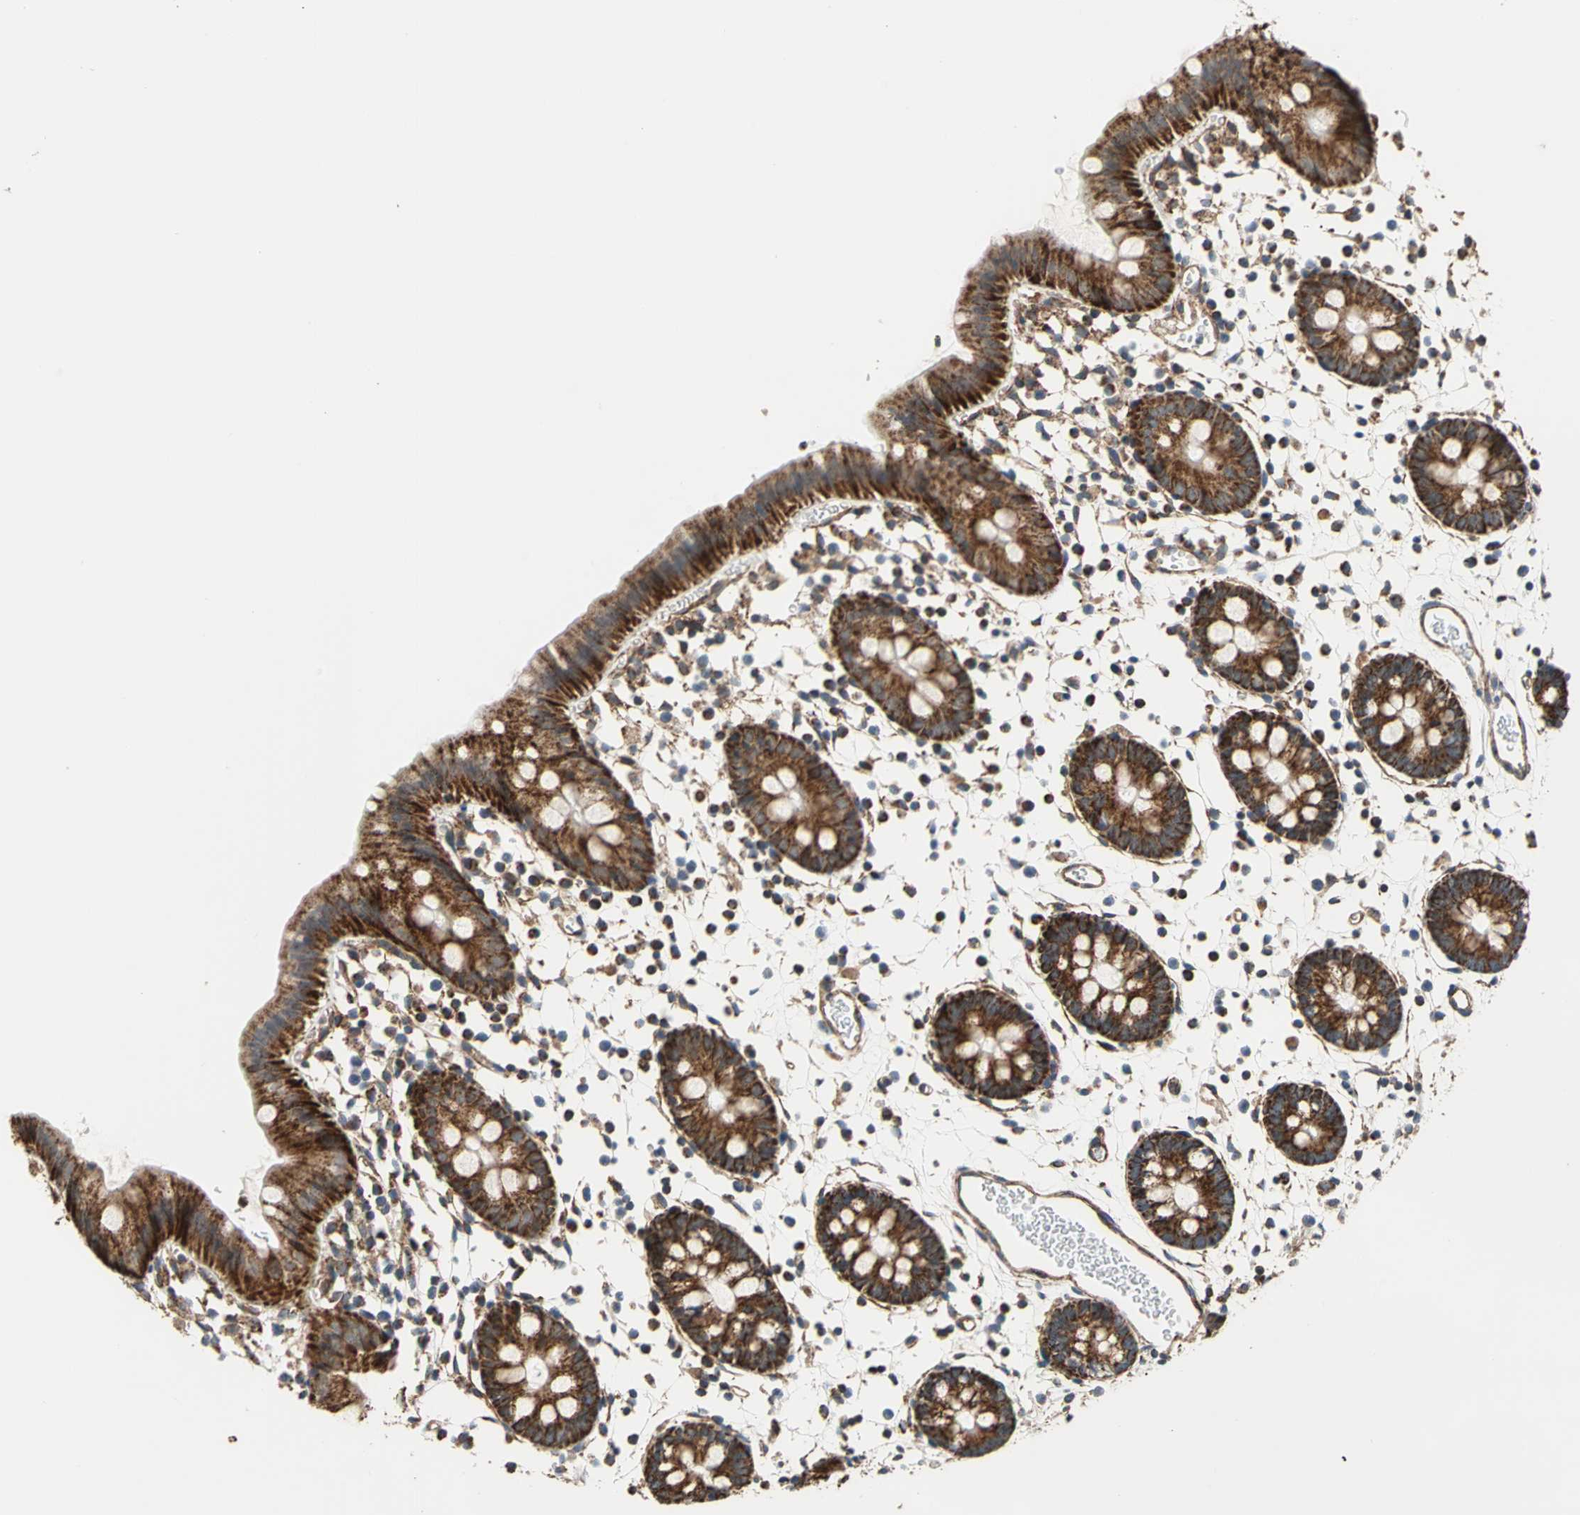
{"staining": {"intensity": "moderate", "quantity": ">75%", "location": "cytoplasmic/membranous"}, "tissue": "colon", "cell_type": "Endothelial cells", "image_type": "normal", "snomed": [{"axis": "morphology", "description": "Normal tissue, NOS"}, {"axis": "topography", "description": "Colon"}], "caption": "Immunohistochemical staining of normal colon demonstrates moderate cytoplasmic/membranous protein staining in approximately >75% of endothelial cells.", "gene": "MRPS22", "patient": {"sex": "male", "age": 14}}